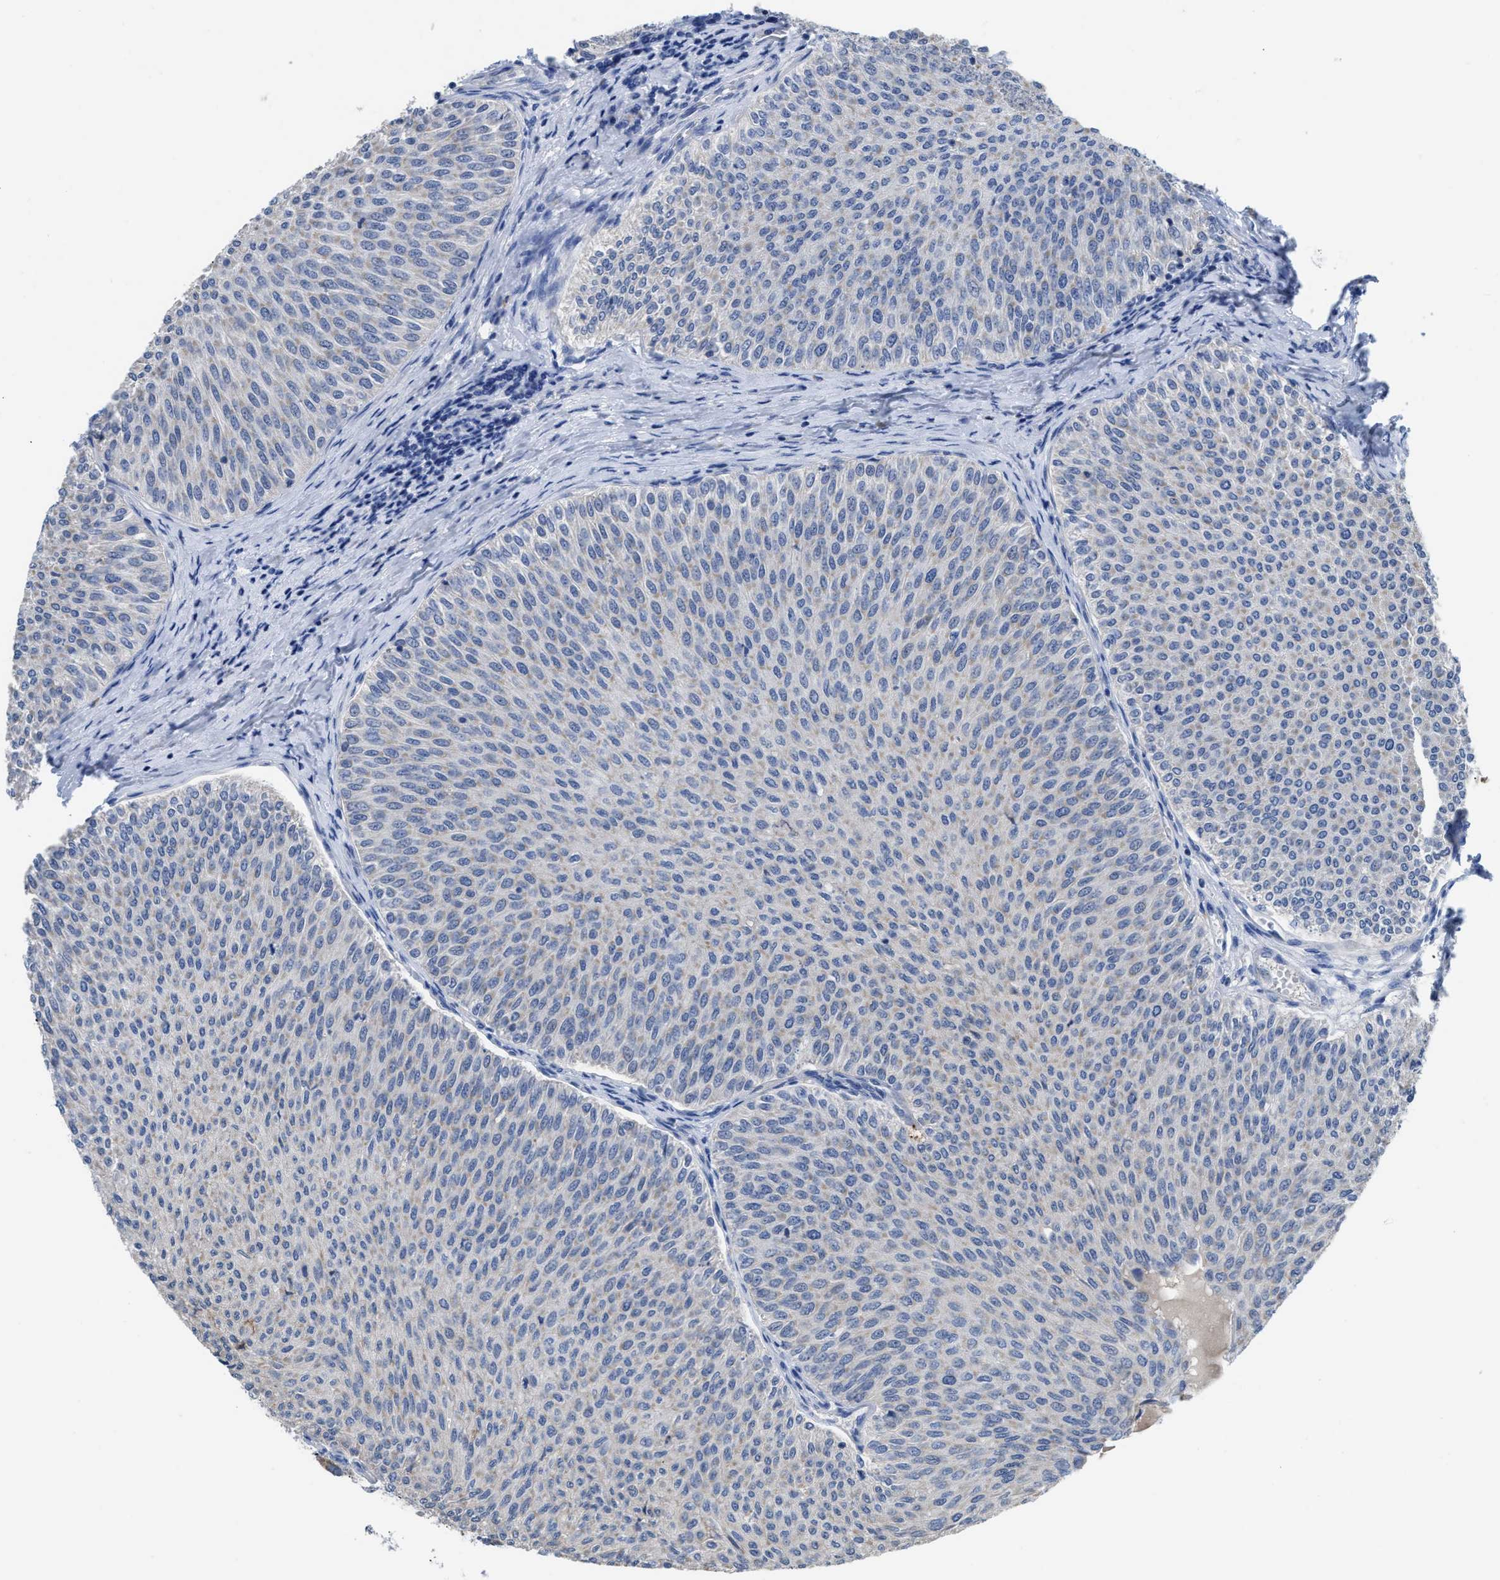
{"staining": {"intensity": "negative", "quantity": "none", "location": "none"}, "tissue": "urothelial cancer", "cell_type": "Tumor cells", "image_type": "cancer", "snomed": [{"axis": "morphology", "description": "Urothelial carcinoma, Low grade"}, {"axis": "topography", "description": "Urinary bladder"}], "caption": "Urothelial cancer stained for a protein using immunohistochemistry reveals no positivity tumor cells.", "gene": "ETFA", "patient": {"sex": "male", "age": 78}}